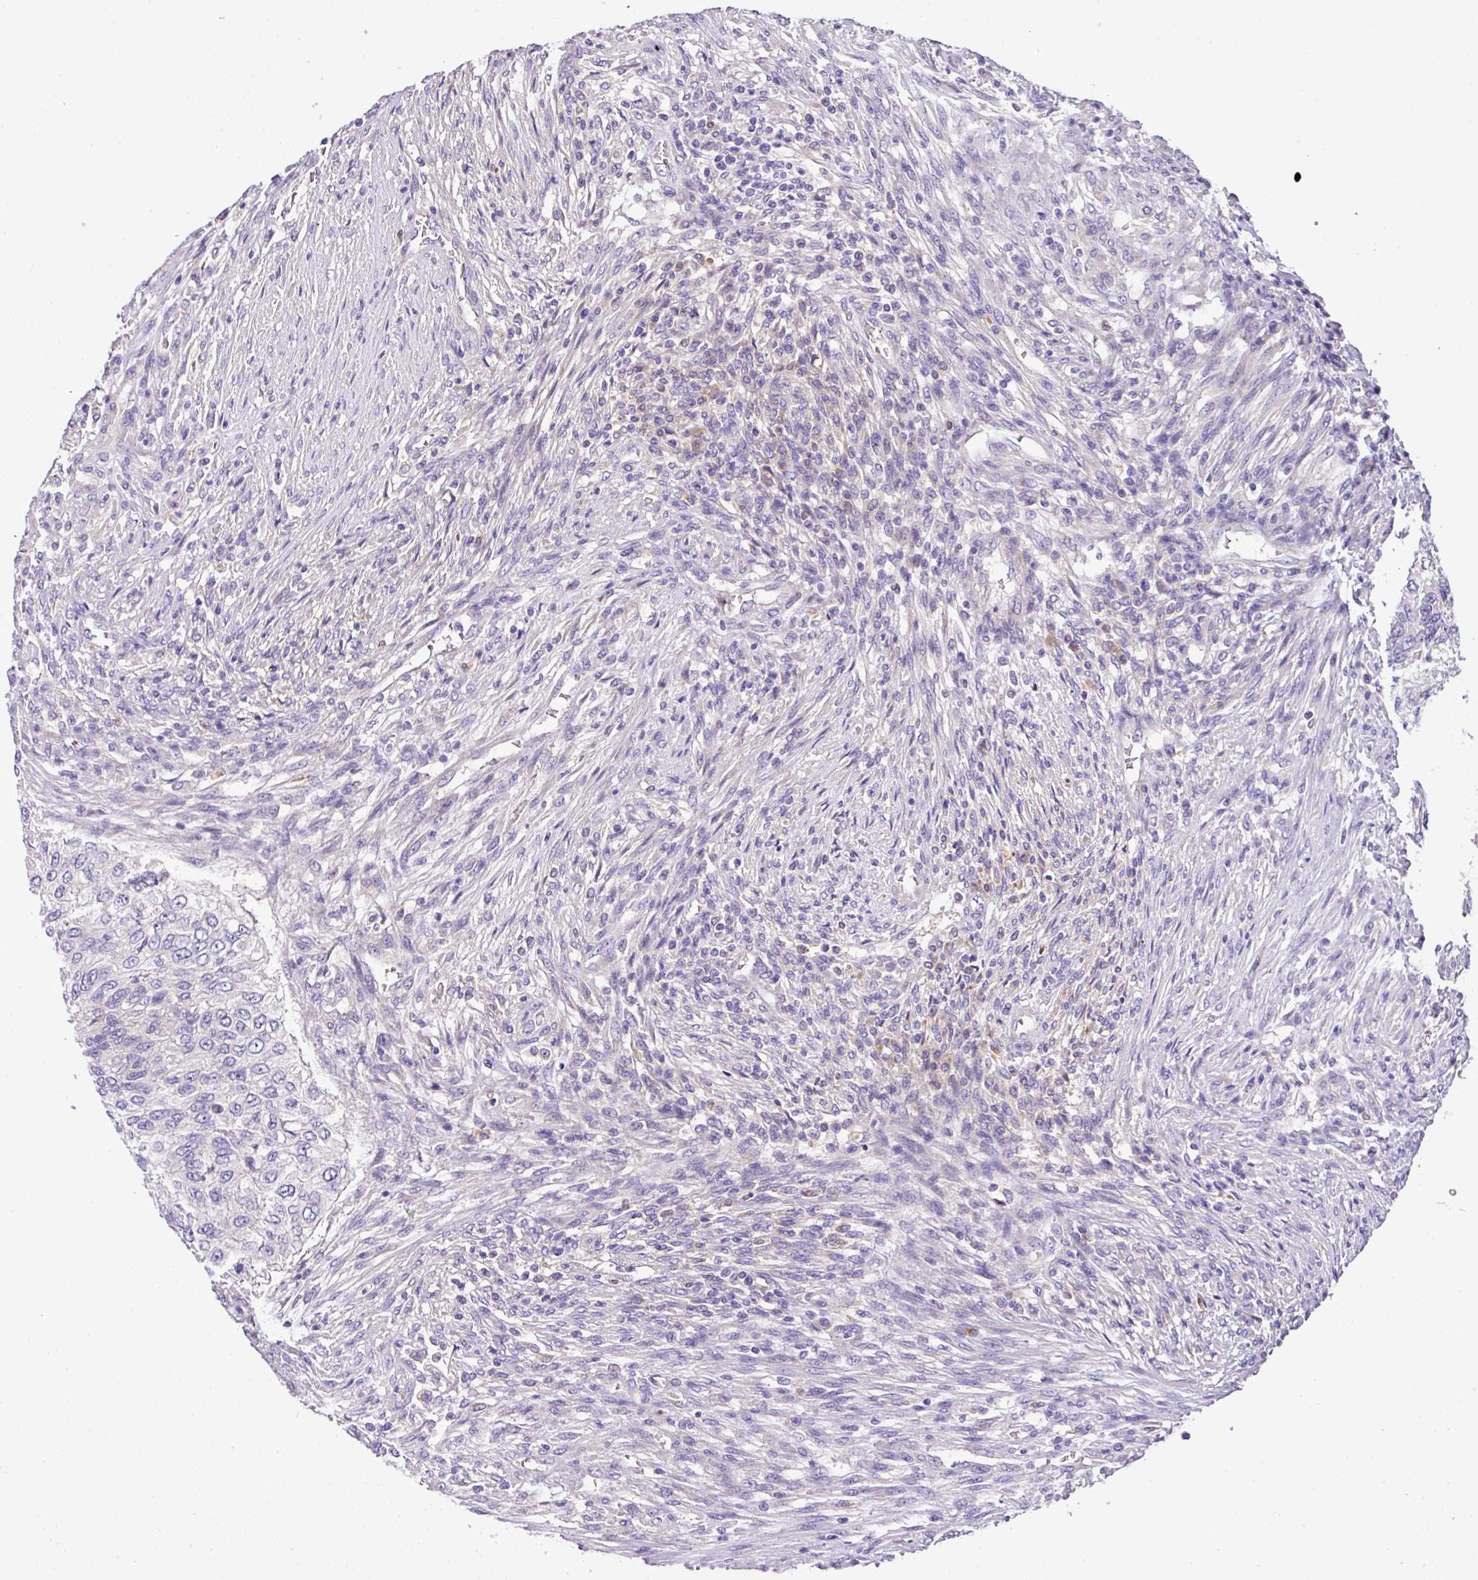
{"staining": {"intensity": "negative", "quantity": "none", "location": "none"}, "tissue": "urothelial cancer", "cell_type": "Tumor cells", "image_type": "cancer", "snomed": [{"axis": "morphology", "description": "Urothelial carcinoma, High grade"}, {"axis": "topography", "description": "Urinary bladder"}], "caption": "An immunohistochemistry (IHC) image of urothelial cancer is shown. There is no staining in tumor cells of urothelial cancer.", "gene": "ANXA2R", "patient": {"sex": "female", "age": 60}}